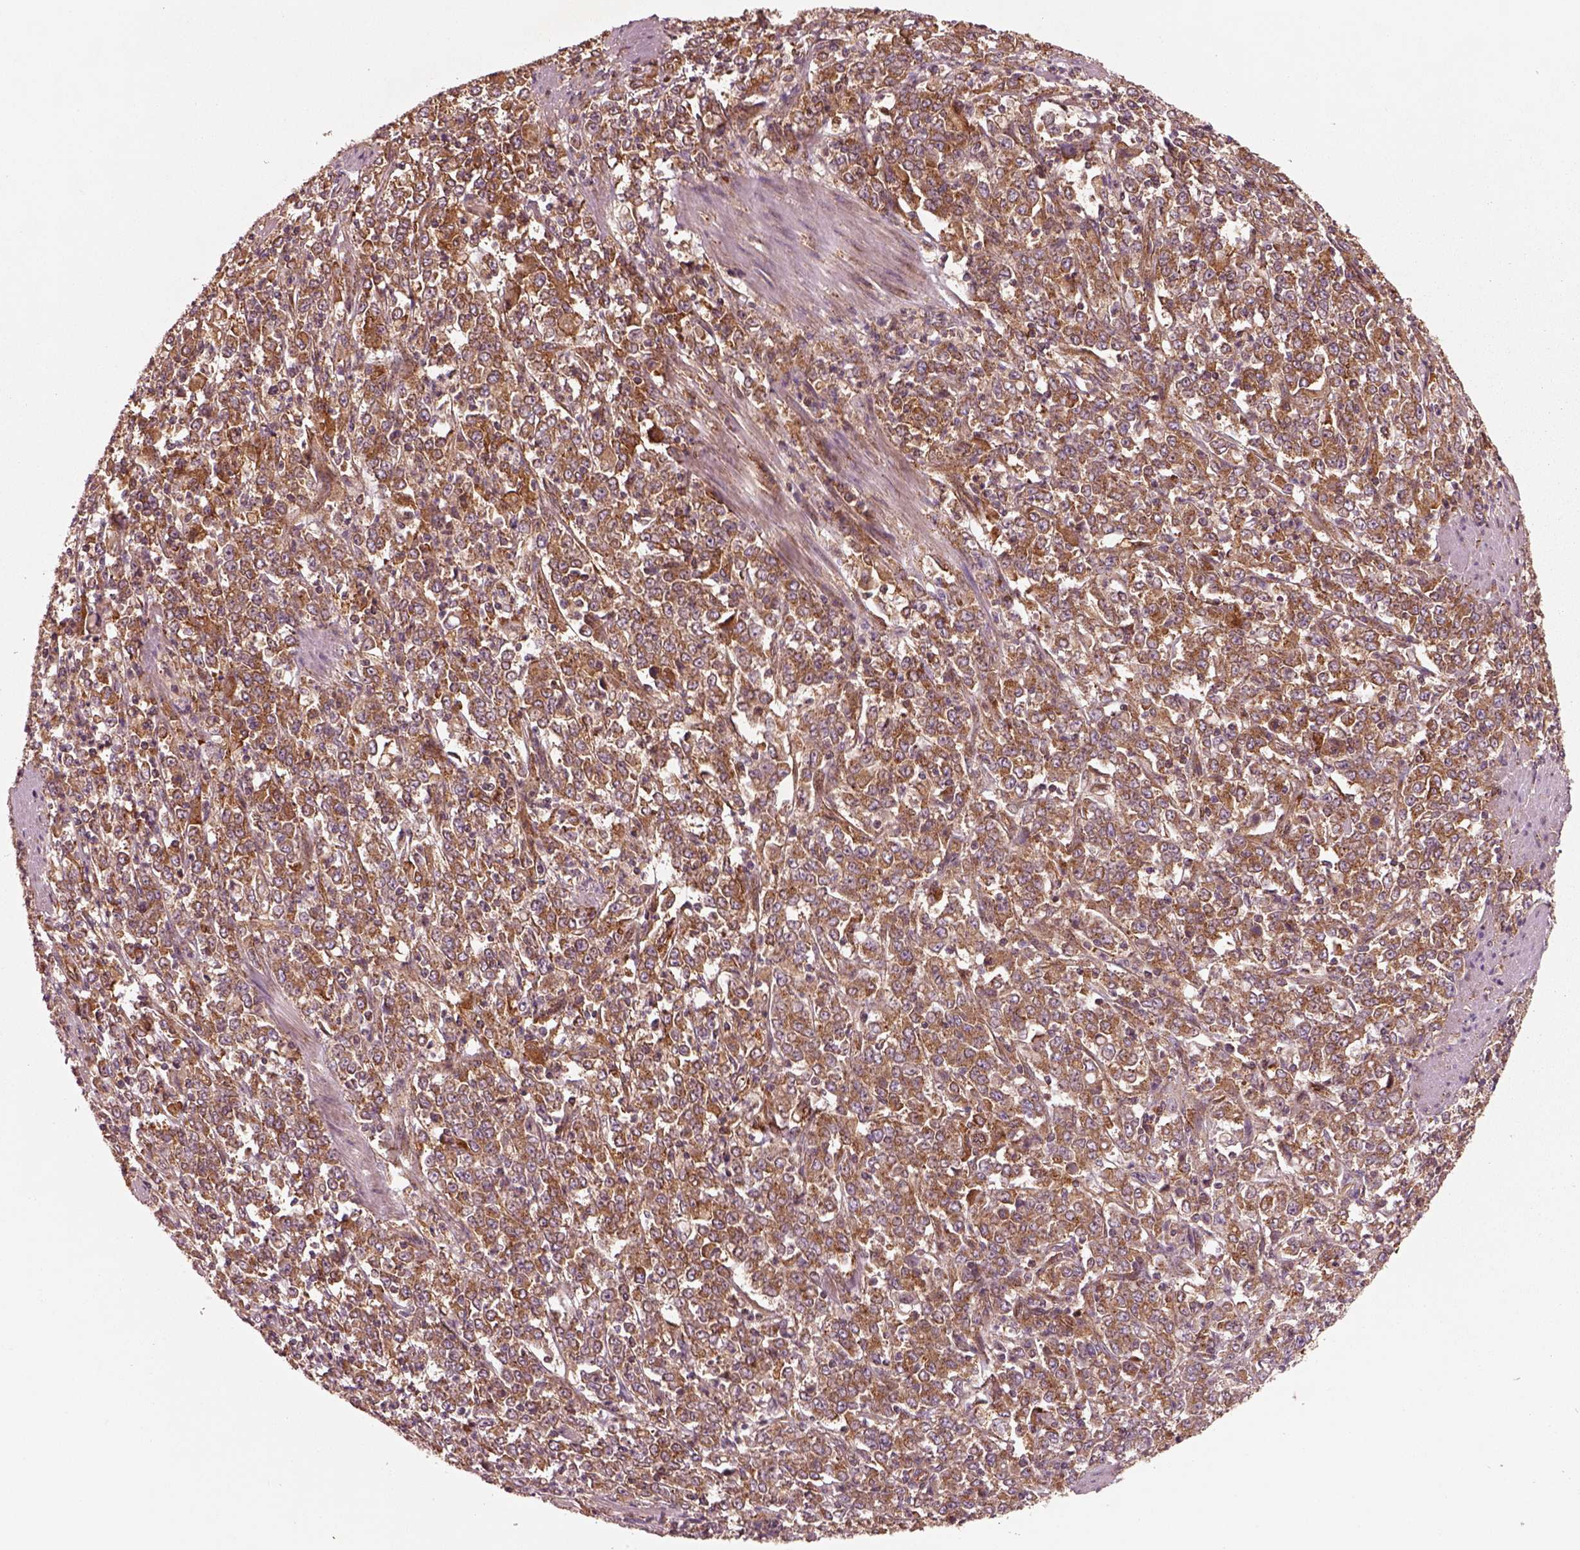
{"staining": {"intensity": "strong", "quantity": "25%-75%", "location": "cytoplasmic/membranous"}, "tissue": "stomach cancer", "cell_type": "Tumor cells", "image_type": "cancer", "snomed": [{"axis": "morphology", "description": "Adenocarcinoma, NOS"}, {"axis": "topography", "description": "Stomach, lower"}], "caption": "A high amount of strong cytoplasmic/membranous expression is identified in approximately 25%-75% of tumor cells in stomach cancer (adenocarcinoma) tissue.", "gene": "WASHC2A", "patient": {"sex": "female", "age": 71}}